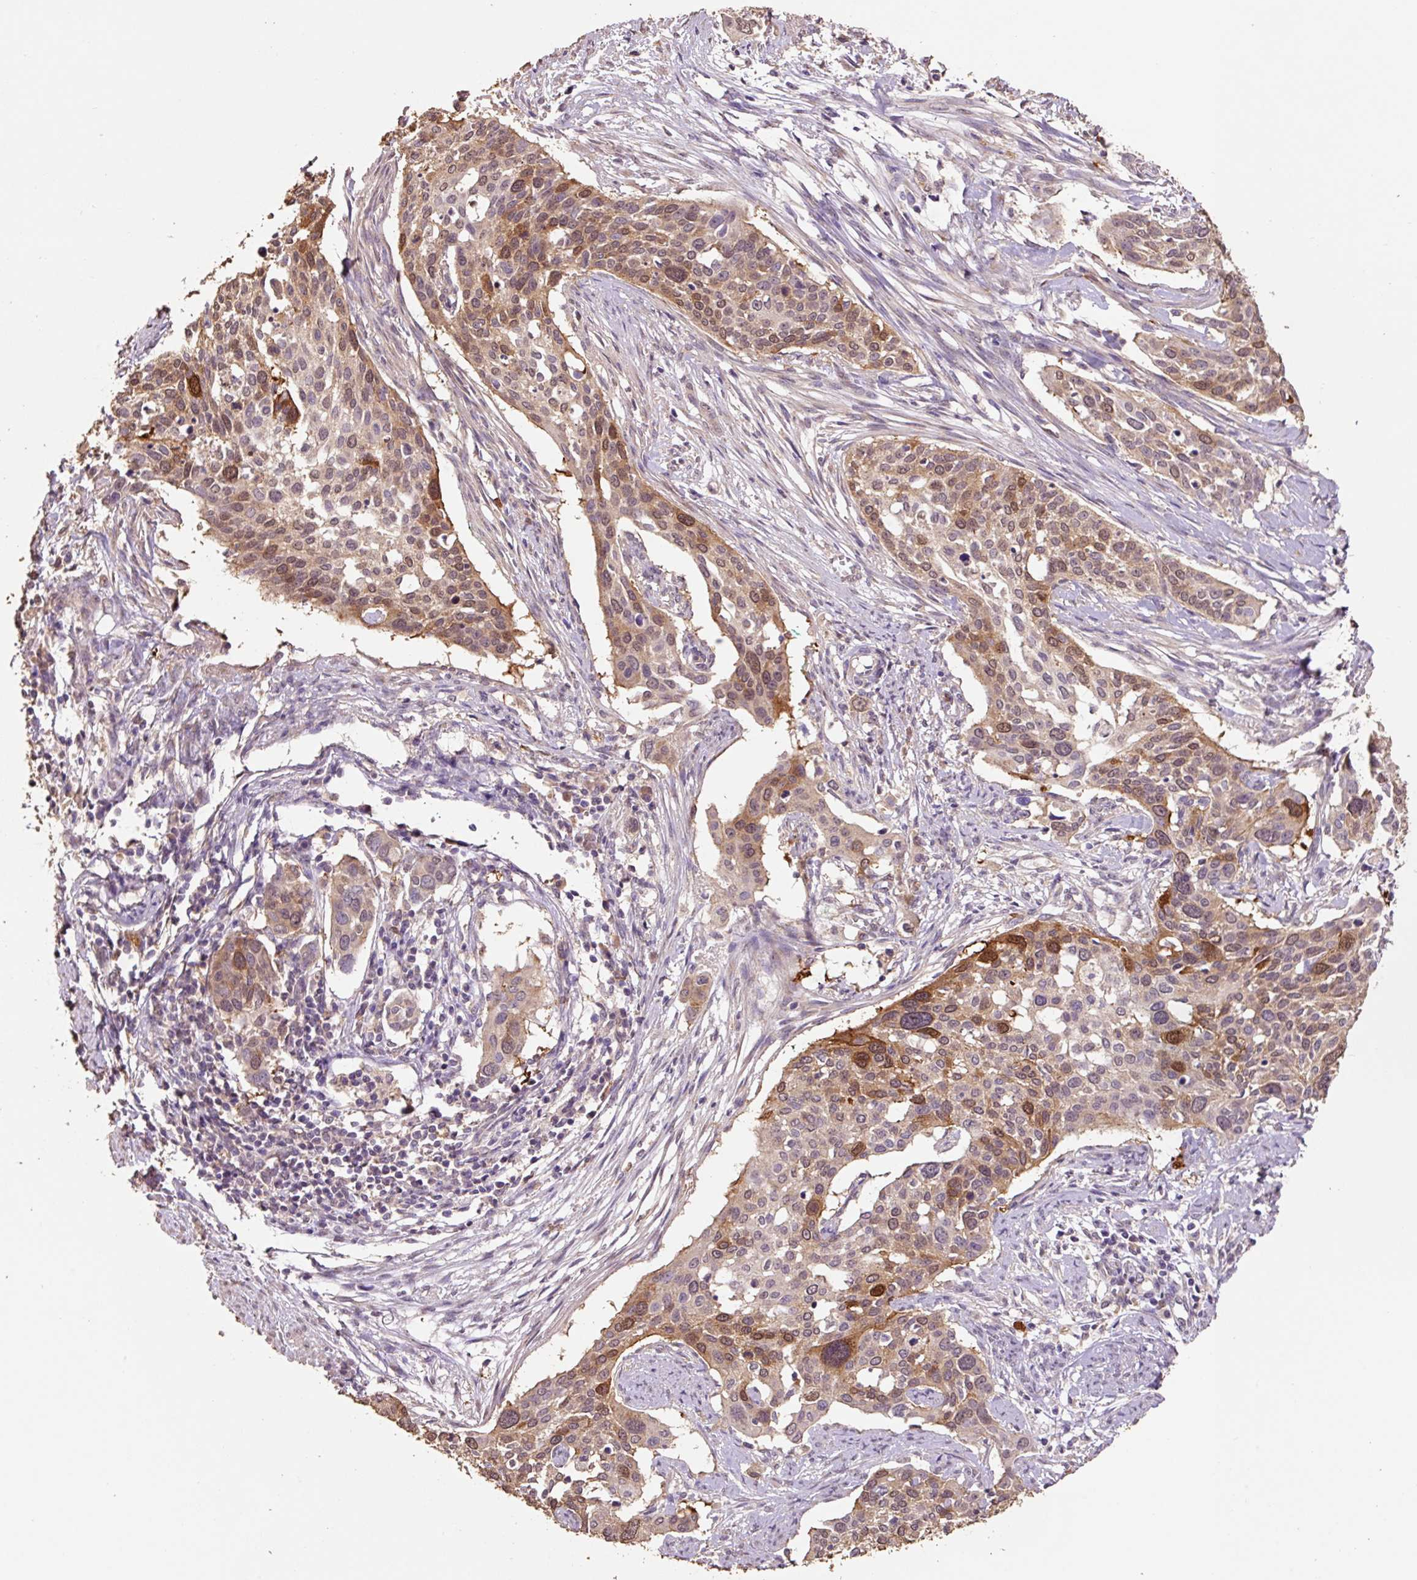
{"staining": {"intensity": "moderate", "quantity": ">75%", "location": "cytoplasmic/membranous,nuclear"}, "tissue": "cervical cancer", "cell_type": "Tumor cells", "image_type": "cancer", "snomed": [{"axis": "morphology", "description": "Squamous cell carcinoma, NOS"}, {"axis": "topography", "description": "Cervix"}], "caption": "Immunohistochemistry (IHC) of human squamous cell carcinoma (cervical) shows medium levels of moderate cytoplasmic/membranous and nuclear staining in about >75% of tumor cells. The staining was performed using DAB, with brown indicating positive protein expression. Nuclei are stained blue with hematoxylin.", "gene": "HERC2", "patient": {"sex": "female", "age": 44}}